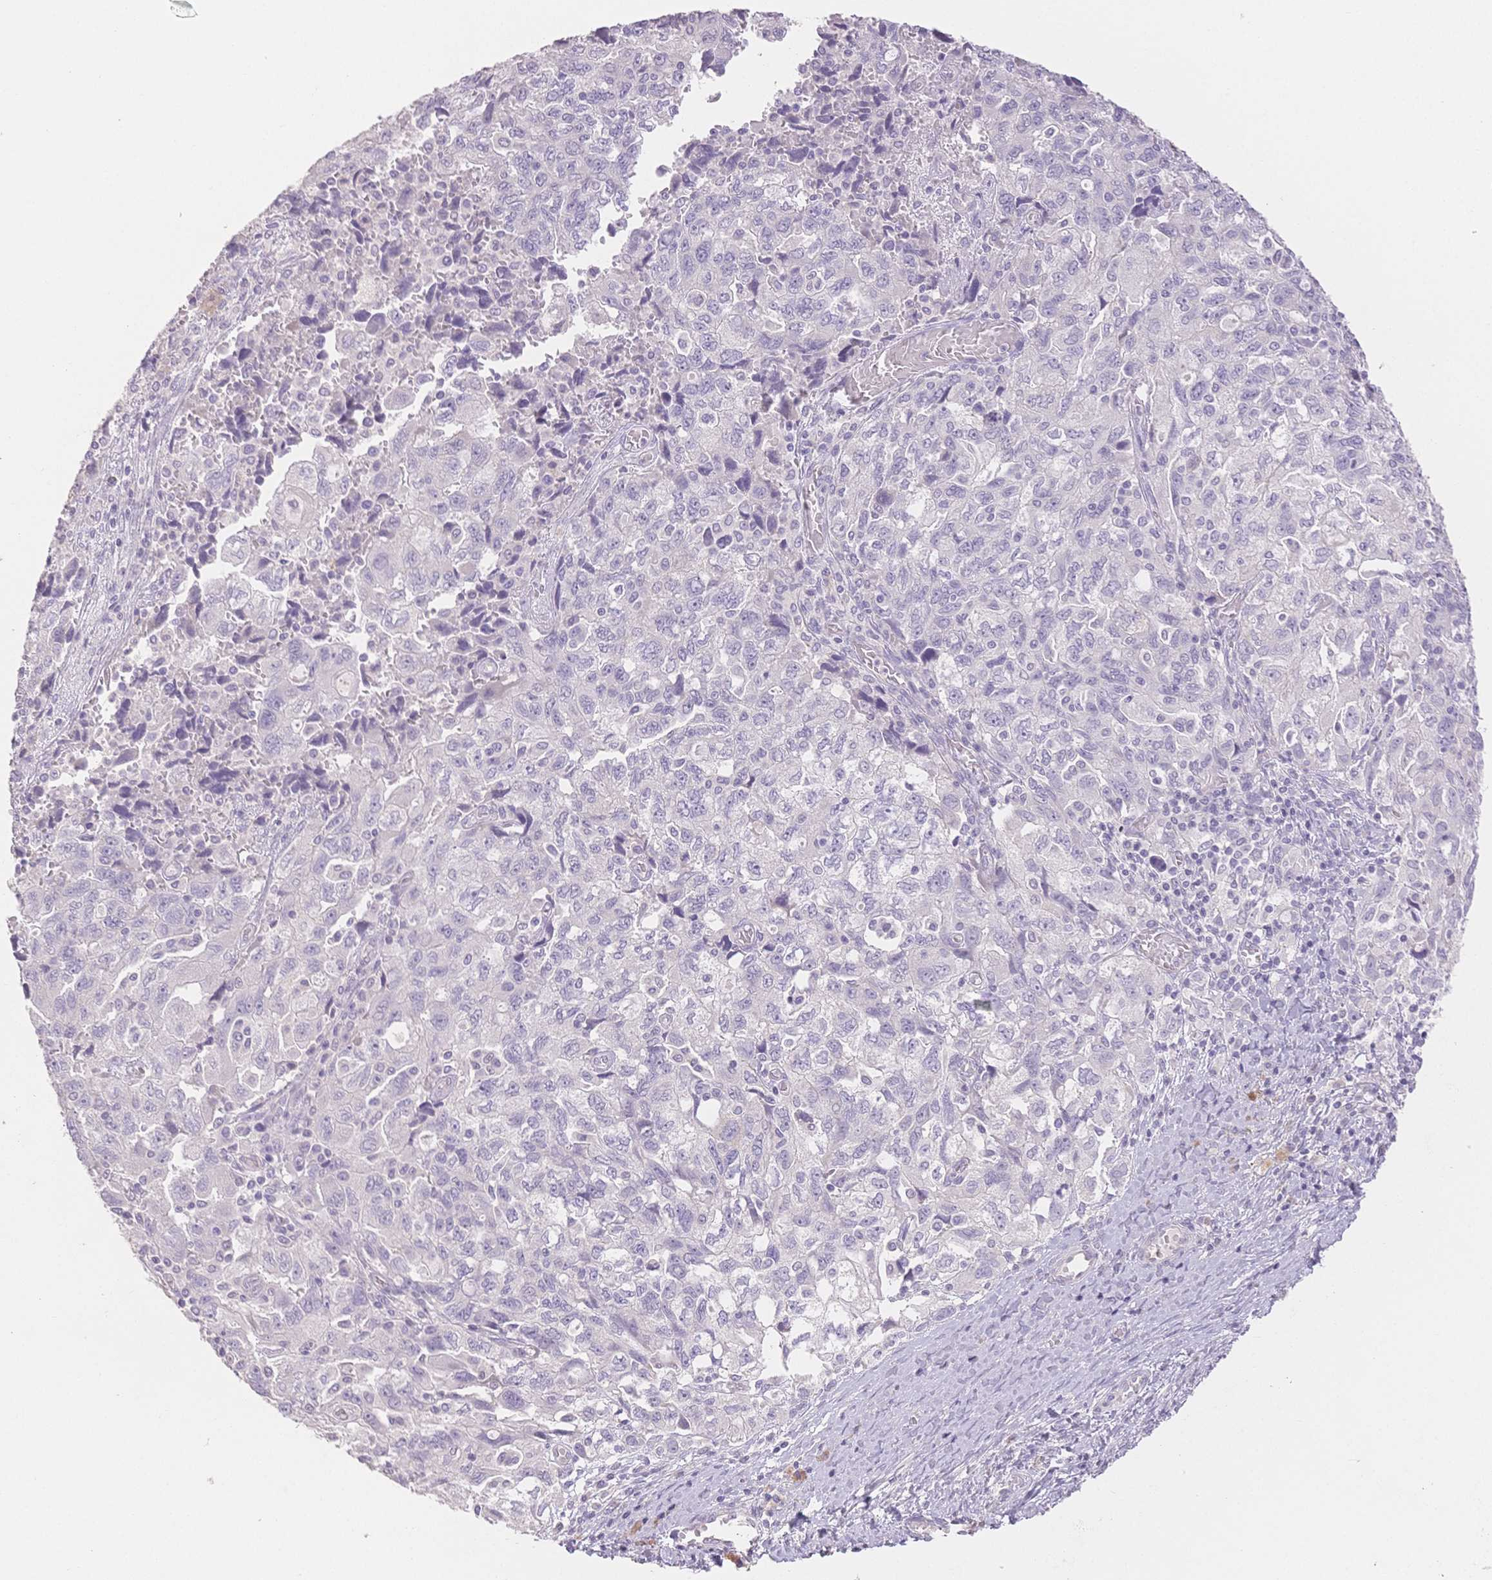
{"staining": {"intensity": "negative", "quantity": "none", "location": "none"}, "tissue": "ovarian cancer", "cell_type": "Tumor cells", "image_type": "cancer", "snomed": [{"axis": "morphology", "description": "Carcinoma, NOS"}, {"axis": "morphology", "description": "Cystadenocarcinoma, serous, NOS"}, {"axis": "topography", "description": "Ovary"}], "caption": "An image of human ovarian carcinoma is negative for staining in tumor cells.", "gene": "SUV39H2", "patient": {"sex": "female", "age": 69}}